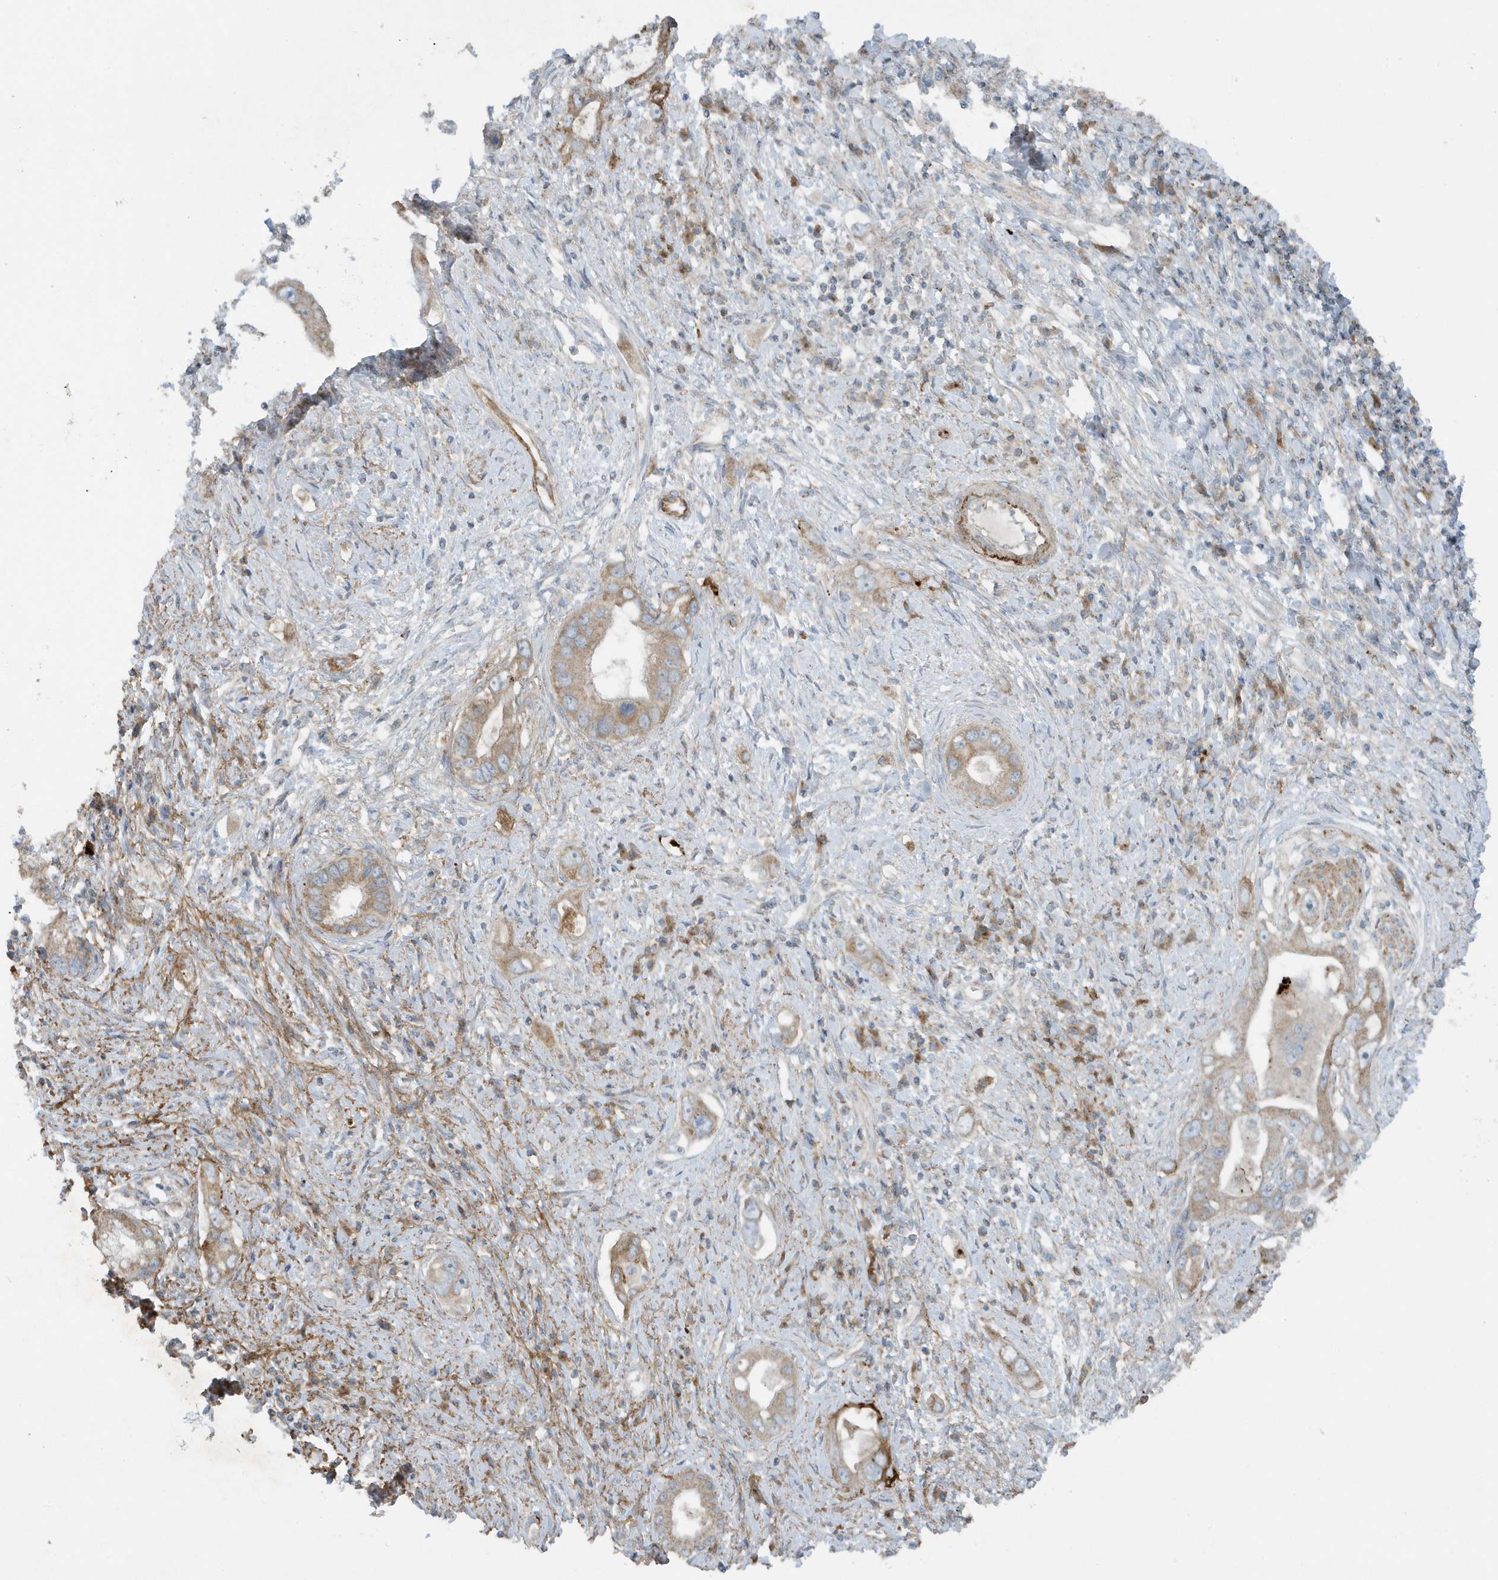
{"staining": {"intensity": "weak", "quantity": ">75%", "location": "cytoplasmic/membranous"}, "tissue": "pancreatic cancer", "cell_type": "Tumor cells", "image_type": "cancer", "snomed": [{"axis": "morphology", "description": "Inflammation, NOS"}, {"axis": "morphology", "description": "Adenocarcinoma, NOS"}, {"axis": "topography", "description": "Pancreas"}], "caption": "Immunohistochemistry micrograph of pancreatic cancer stained for a protein (brown), which demonstrates low levels of weak cytoplasmic/membranous staining in about >75% of tumor cells.", "gene": "SLC38A2", "patient": {"sex": "female", "age": 56}}